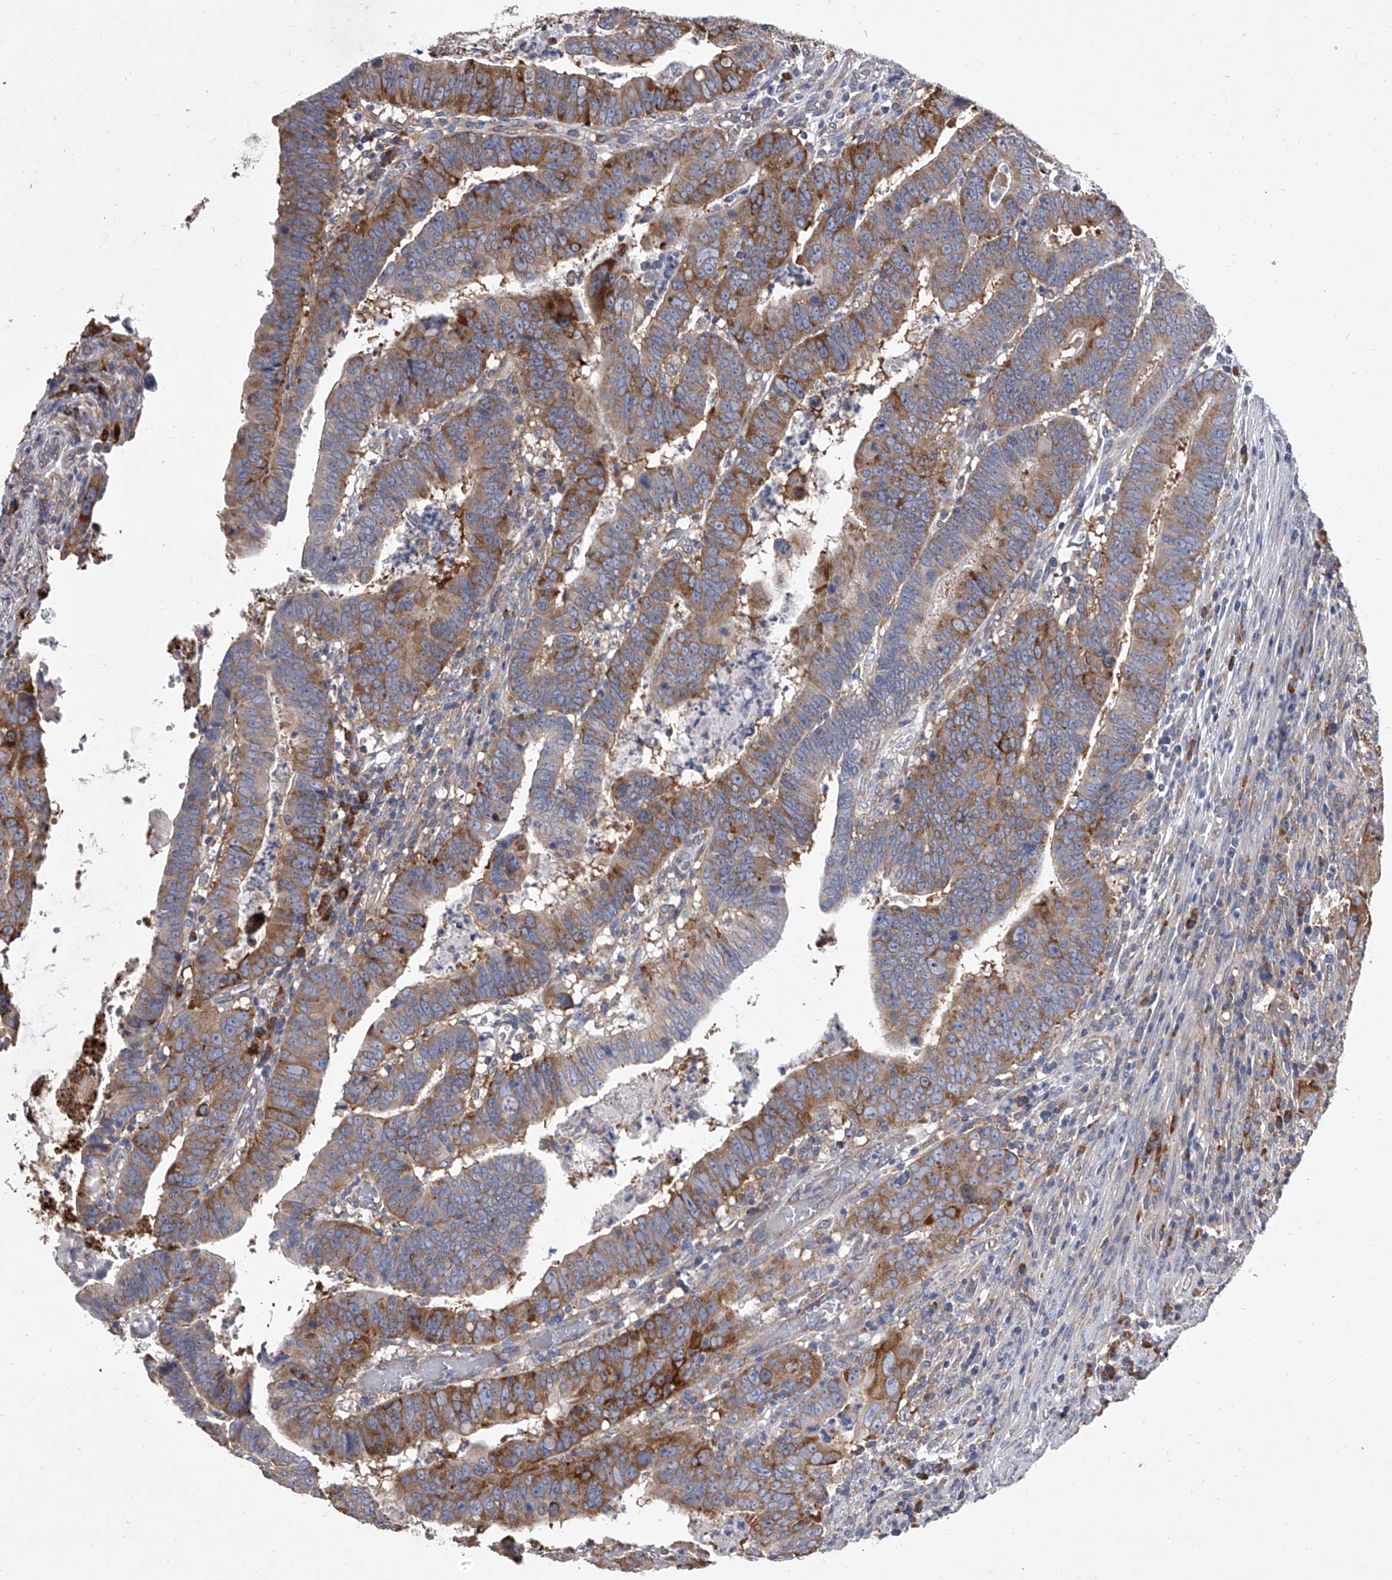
{"staining": {"intensity": "moderate", "quantity": "25%-75%", "location": "cytoplasmic/membranous"}, "tissue": "colorectal cancer", "cell_type": "Tumor cells", "image_type": "cancer", "snomed": [{"axis": "morphology", "description": "Normal tissue, NOS"}, {"axis": "morphology", "description": "Adenocarcinoma, NOS"}, {"axis": "topography", "description": "Rectum"}], "caption": "A histopathology image of colorectal adenocarcinoma stained for a protein reveals moderate cytoplasmic/membranous brown staining in tumor cells.", "gene": "EIF2S2", "patient": {"sex": "female", "age": 65}}